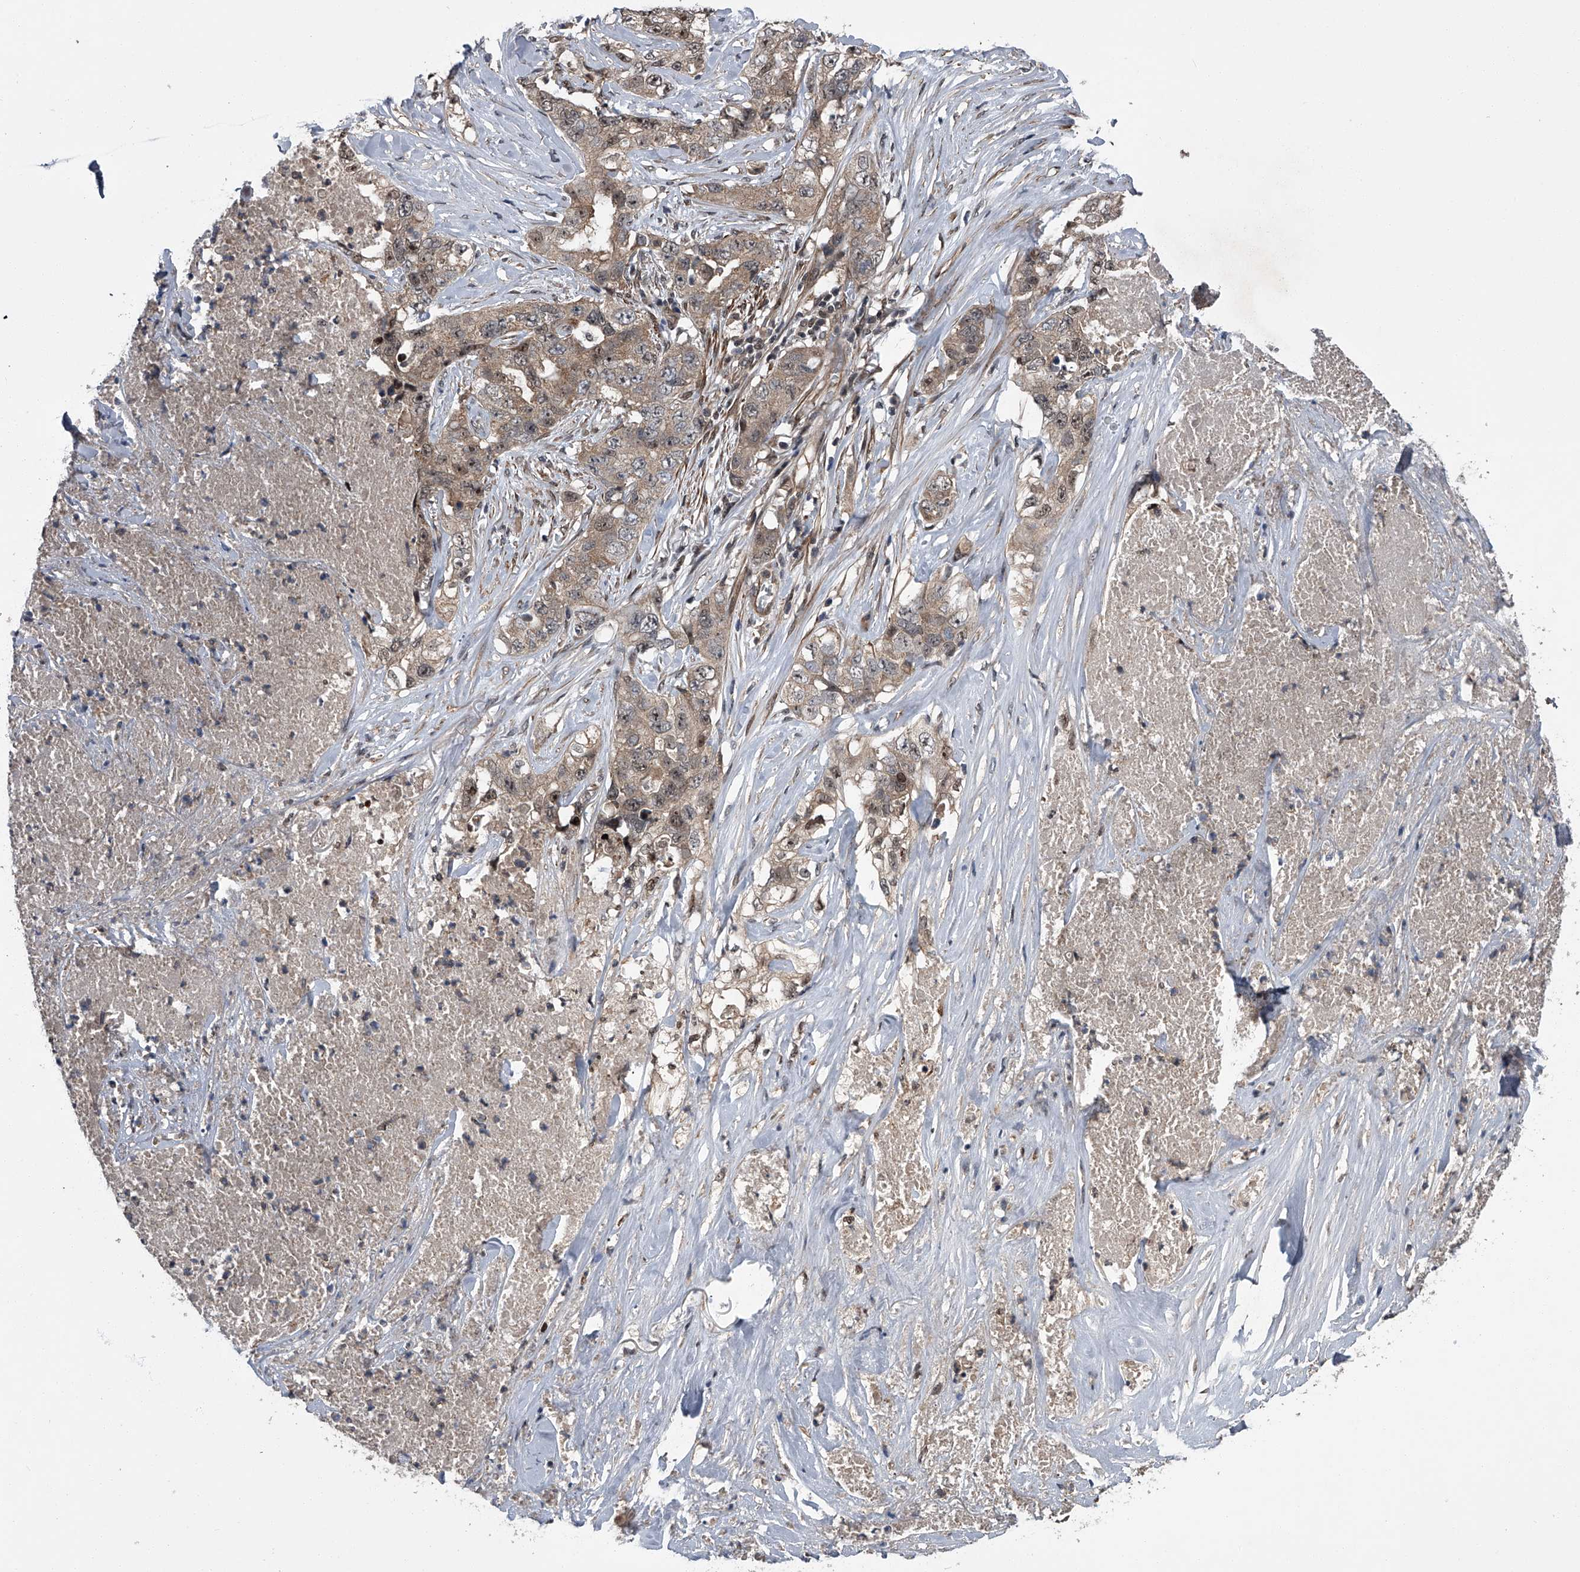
{"staining": {"intensity": "weak", "quantity": ">75%", "location": "cytoplasmic/membranous,nuclear"}, "tissue": "lung cancer", "cell_type": "Tumor cells", "image_type": "cancer", "snomed": [{"axis": "morphology", "description": "Adenocarcinoma, NOS"}, {"axis": "topography", "description": "Lung"}], "caption": "Human lung adenocarcinoma stained with a protein marker displays weak staining in tumor cells.", "gene": "SLC12A8", "patient": {"sex": "female", "age": 51}}